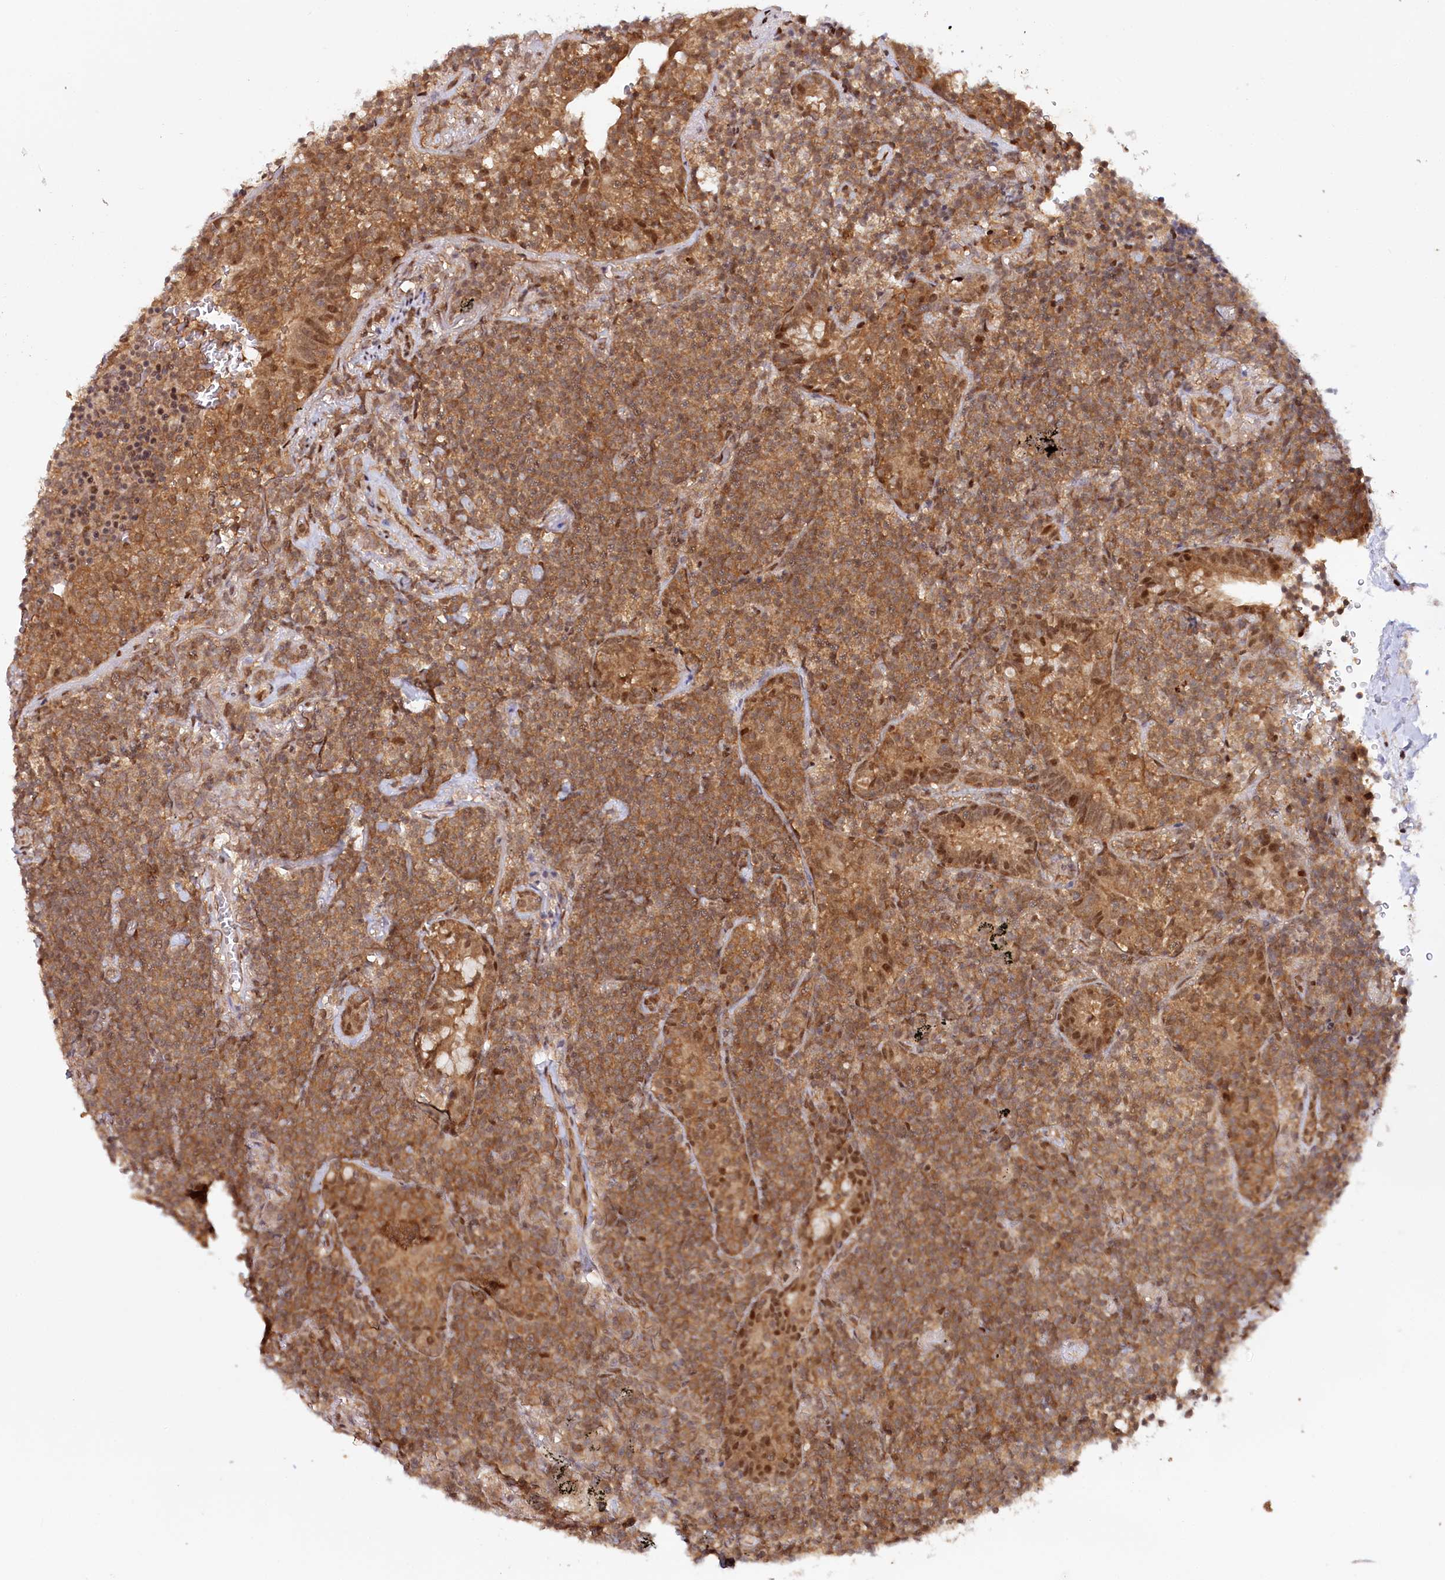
{"staining": {"intensity": "moderate", "quantity": ">75%", "location": "cytoplasmic/membranous"}, "tissue": "lymphoma", "cell_type": "Tumor cells", "image_type": "cancer", "snomed": [{"axis": "morphology", "description": "Malignant lymphoma, non-Hodgkin's type, Low grade"}, {"axis": "topography", "description": "Lung"}], "caption": "A high-resolution histopathology image shows immunohistochemistry staining of lymphoma, which demonstrates moderate cytoplasmic/membranous staining in about >75% of tumor cells.", "gene": "CCDC65", "patient": {"sex": "female", "age": 71}}